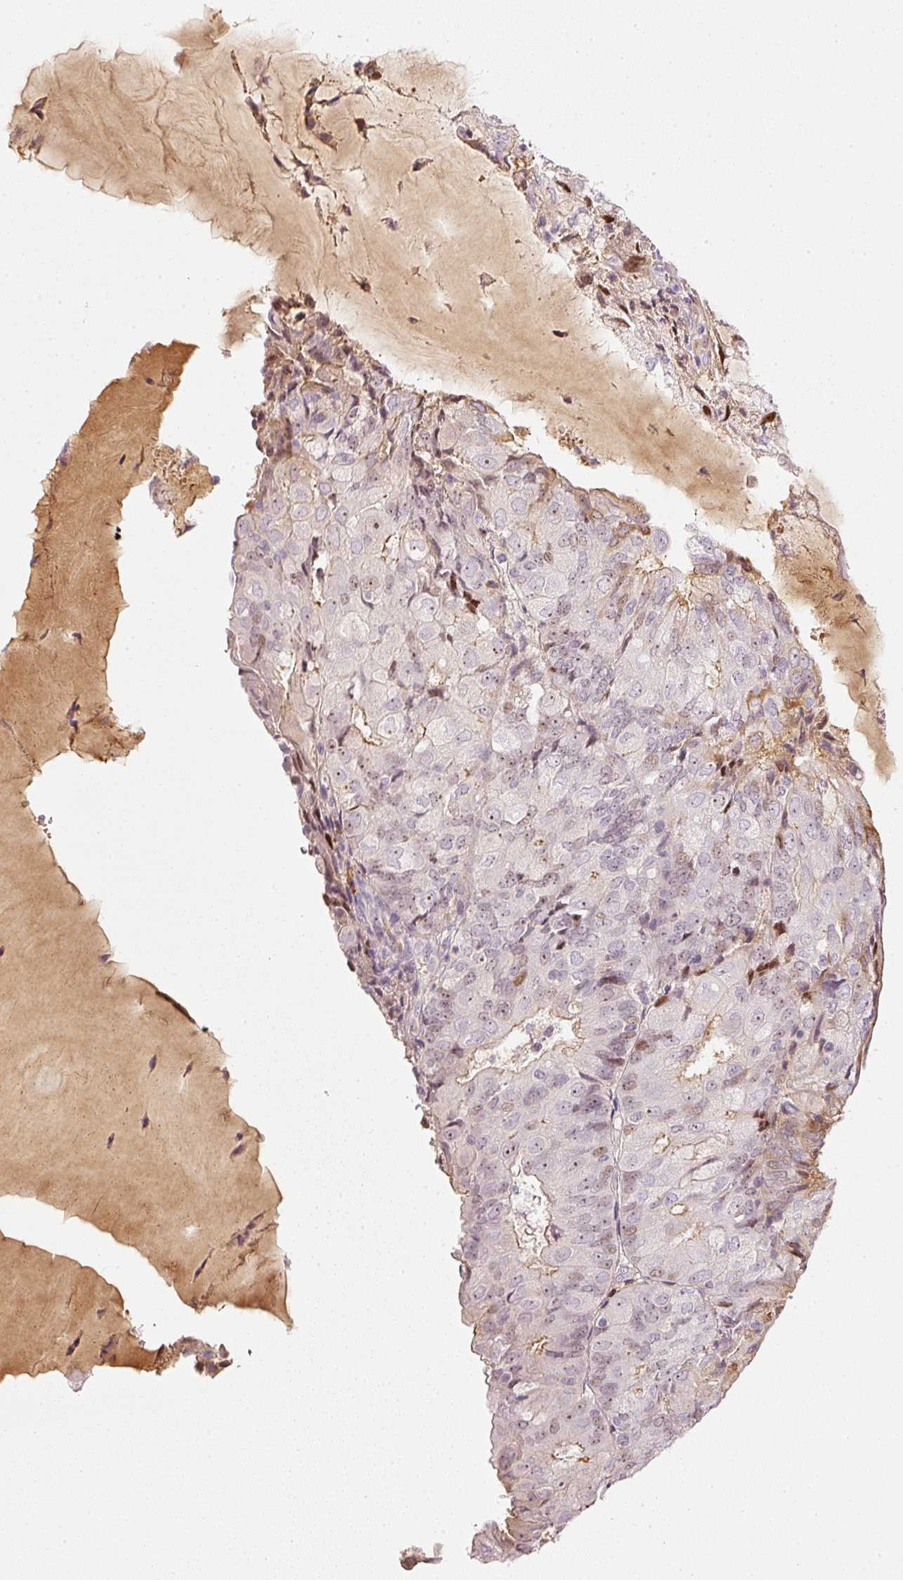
{"staining": {"intensity": "weak", "quantity": "<25%", "location": "cytoplasmic/membranous,nuclear"}, "tissue": "endometrial cancer", "cell_type": "Tumor cells", "image_type": "cancer", "snomed": [{"axis": "morphology", "description": "Adenocarcinoma, NOS"}, {"axis": "topography", "description": "Endometrium"}], "caption": "IHC photomicrograph of endometrial cancer (adenocarcinoma) stained for a protein (brown), which shows no expression in tumor cells.", "gene": "VCAM1", "patient": {"sex": "female", "age": 81}}